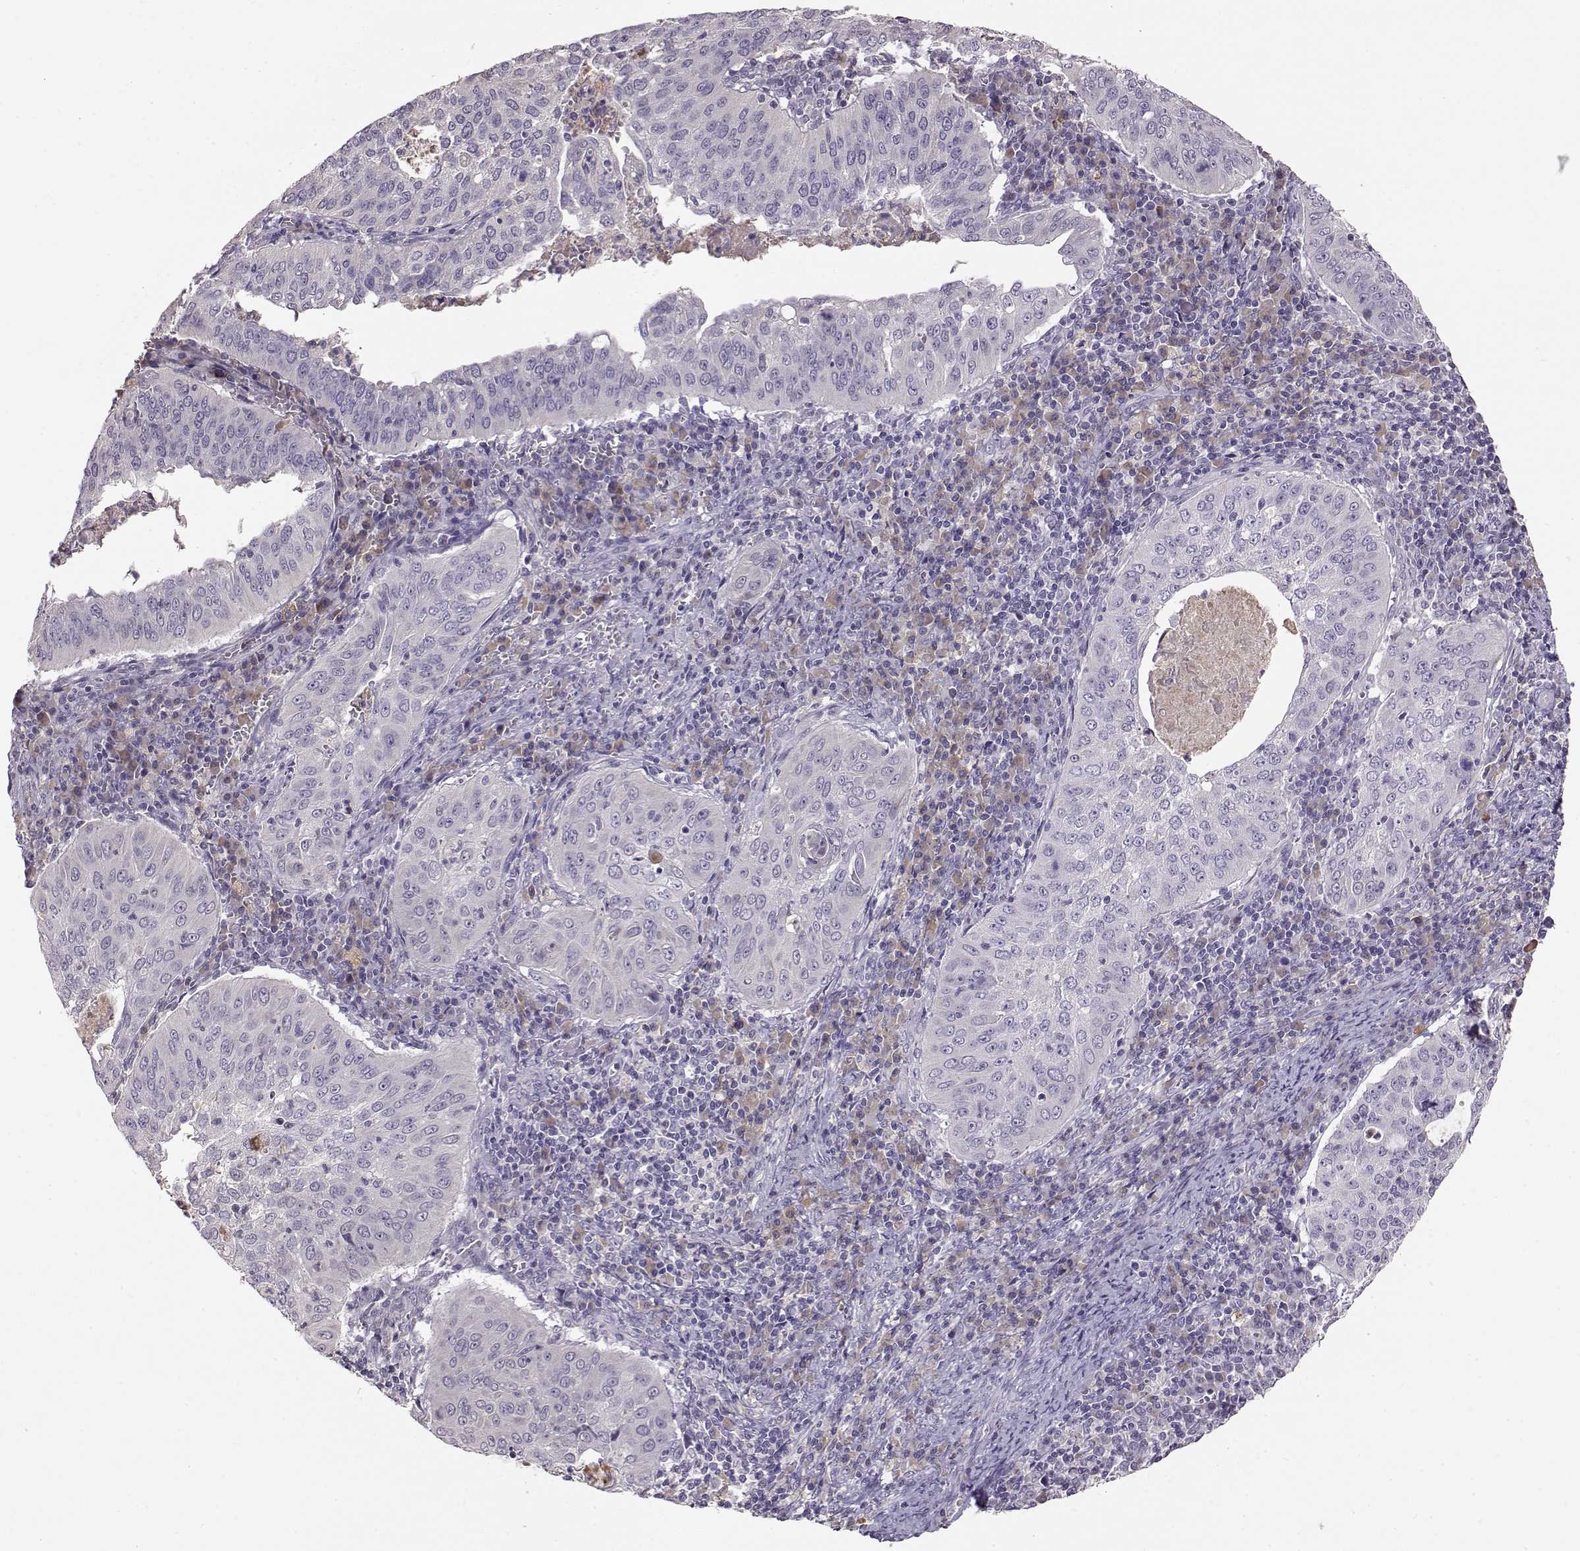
{"staining": {"intensity": "negative", "quantity": "none", "location": "none"}, "tissue": "cervical cancer", "cell_type": "Tumor cells", "image_type": "cancer", "snomed": [{"axis": "morphology", "description": "Squamous cell carcinoma, NOS"}, {"axis": "topography", "description": "Cervix"}], "caption": "Immunohistochemistry (IHC) micrograph of neoplastic tissue: cervical cancer stained with DAB (3,3'-diaminobenzidine) exhibits no significant protein staining in tumor cells.", "gene": "TACR1", "patient": {"sex": "female", "age": 39}}